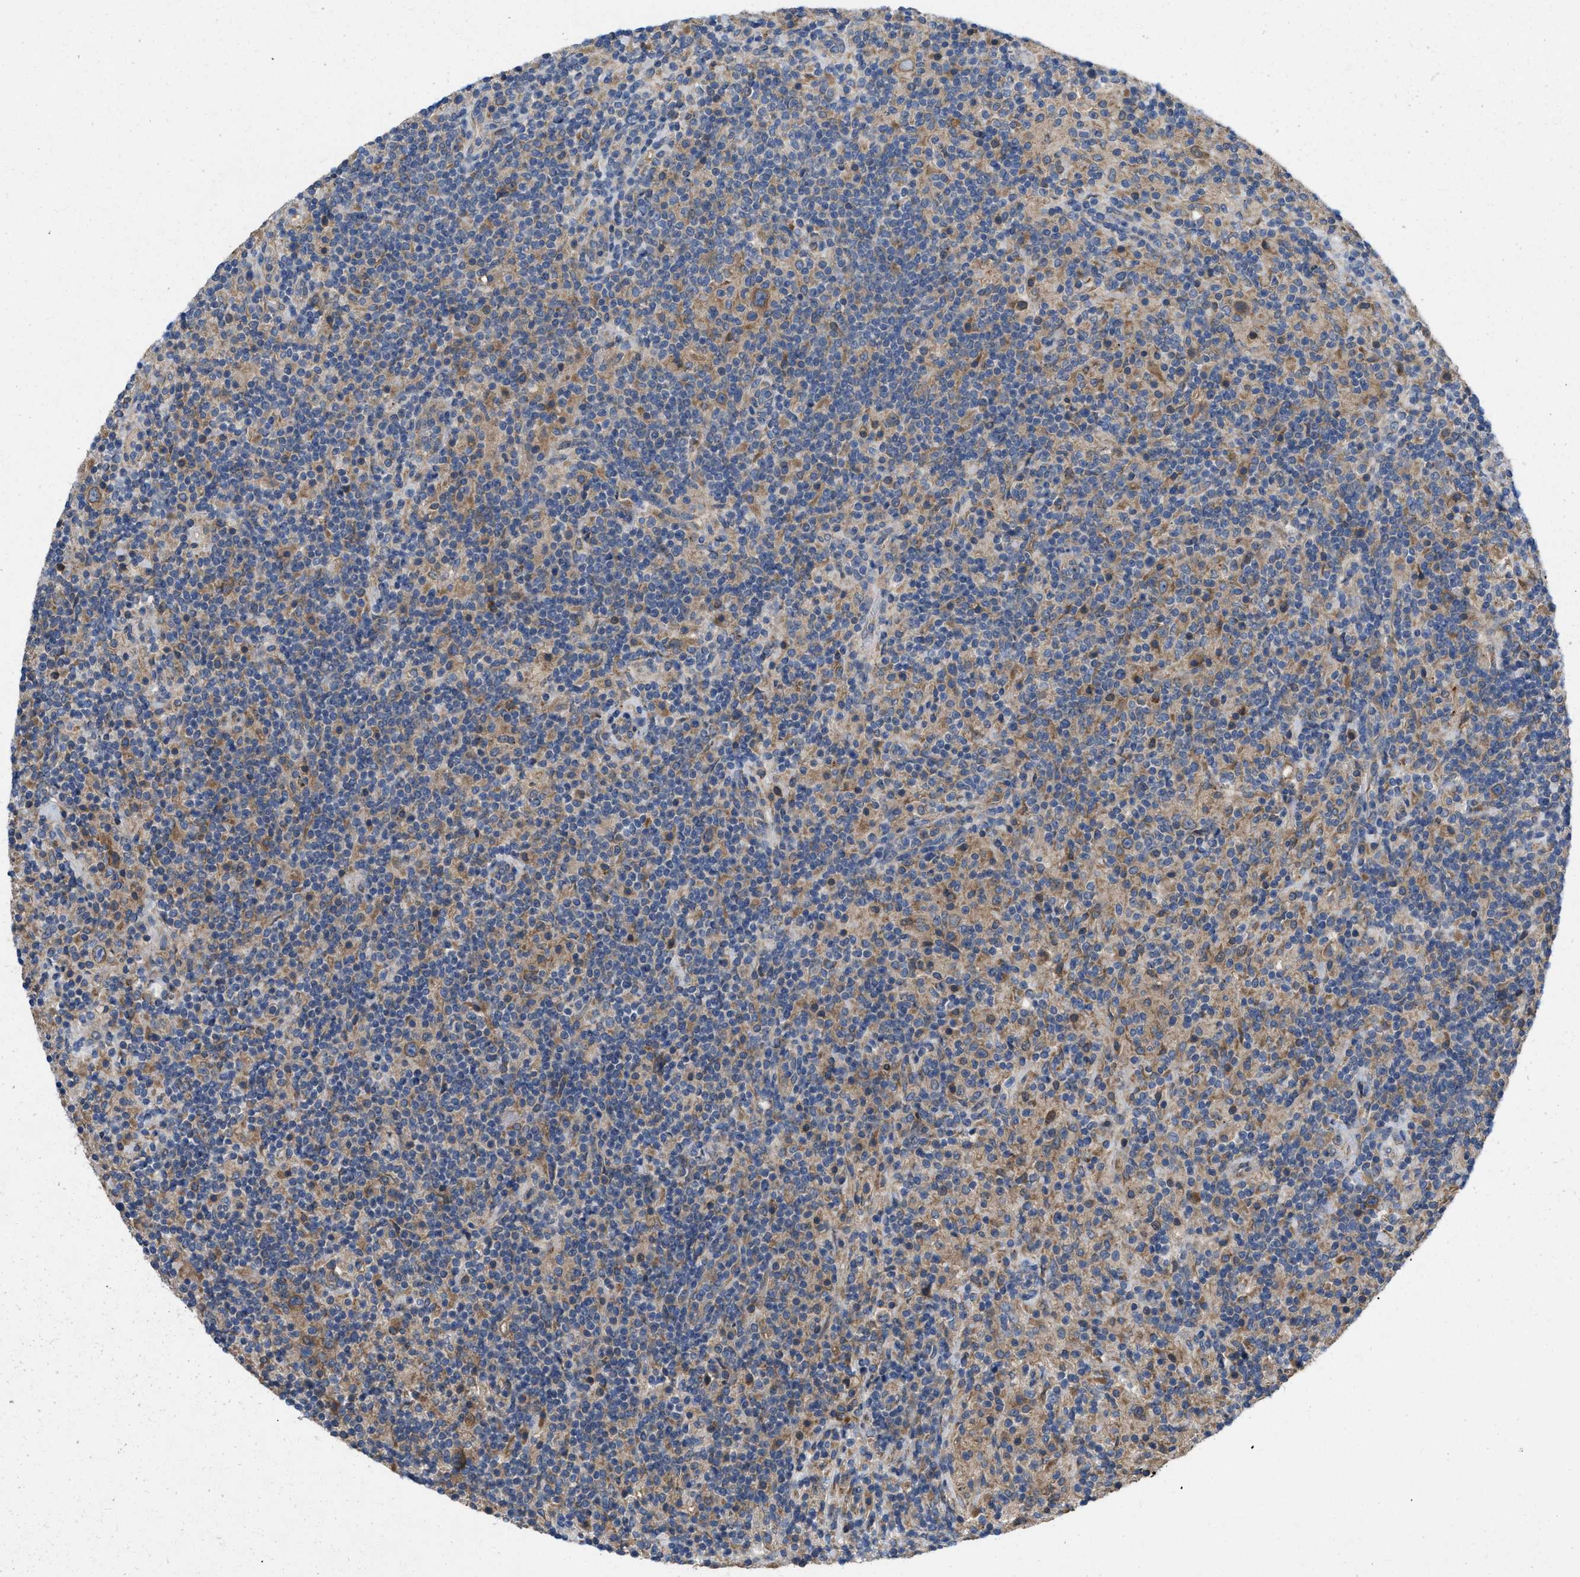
{"staining": {"intensity": "moderate", "quantity": ">75%", "location": "cytoplasmic/membranous"}, "tissue": "lymphoma", "cell_type": "Tumor cells", "image_type": "cancer", "snomed": [{"axis": "morphology", "description": "Hodgkin's disease, NOS"}, {"axis": "topography", "description": "Lymph node"}], "caption": "Immunohistochemistry (IHC) staining of lymphoma, which displays medium levels of moderate cytoplasmic/membranous expression in about >75% of tumor cells indicating moderate cytoplasmic/membranous protein positivity. The staining was performed using DAB (3,3'-diaminobenzidine) (brown) for protein detection and nuclei were counterstained in hematoxylin (blue).", "gene": "TMEM131", "patient": {"sex": "male", "age": 70}}